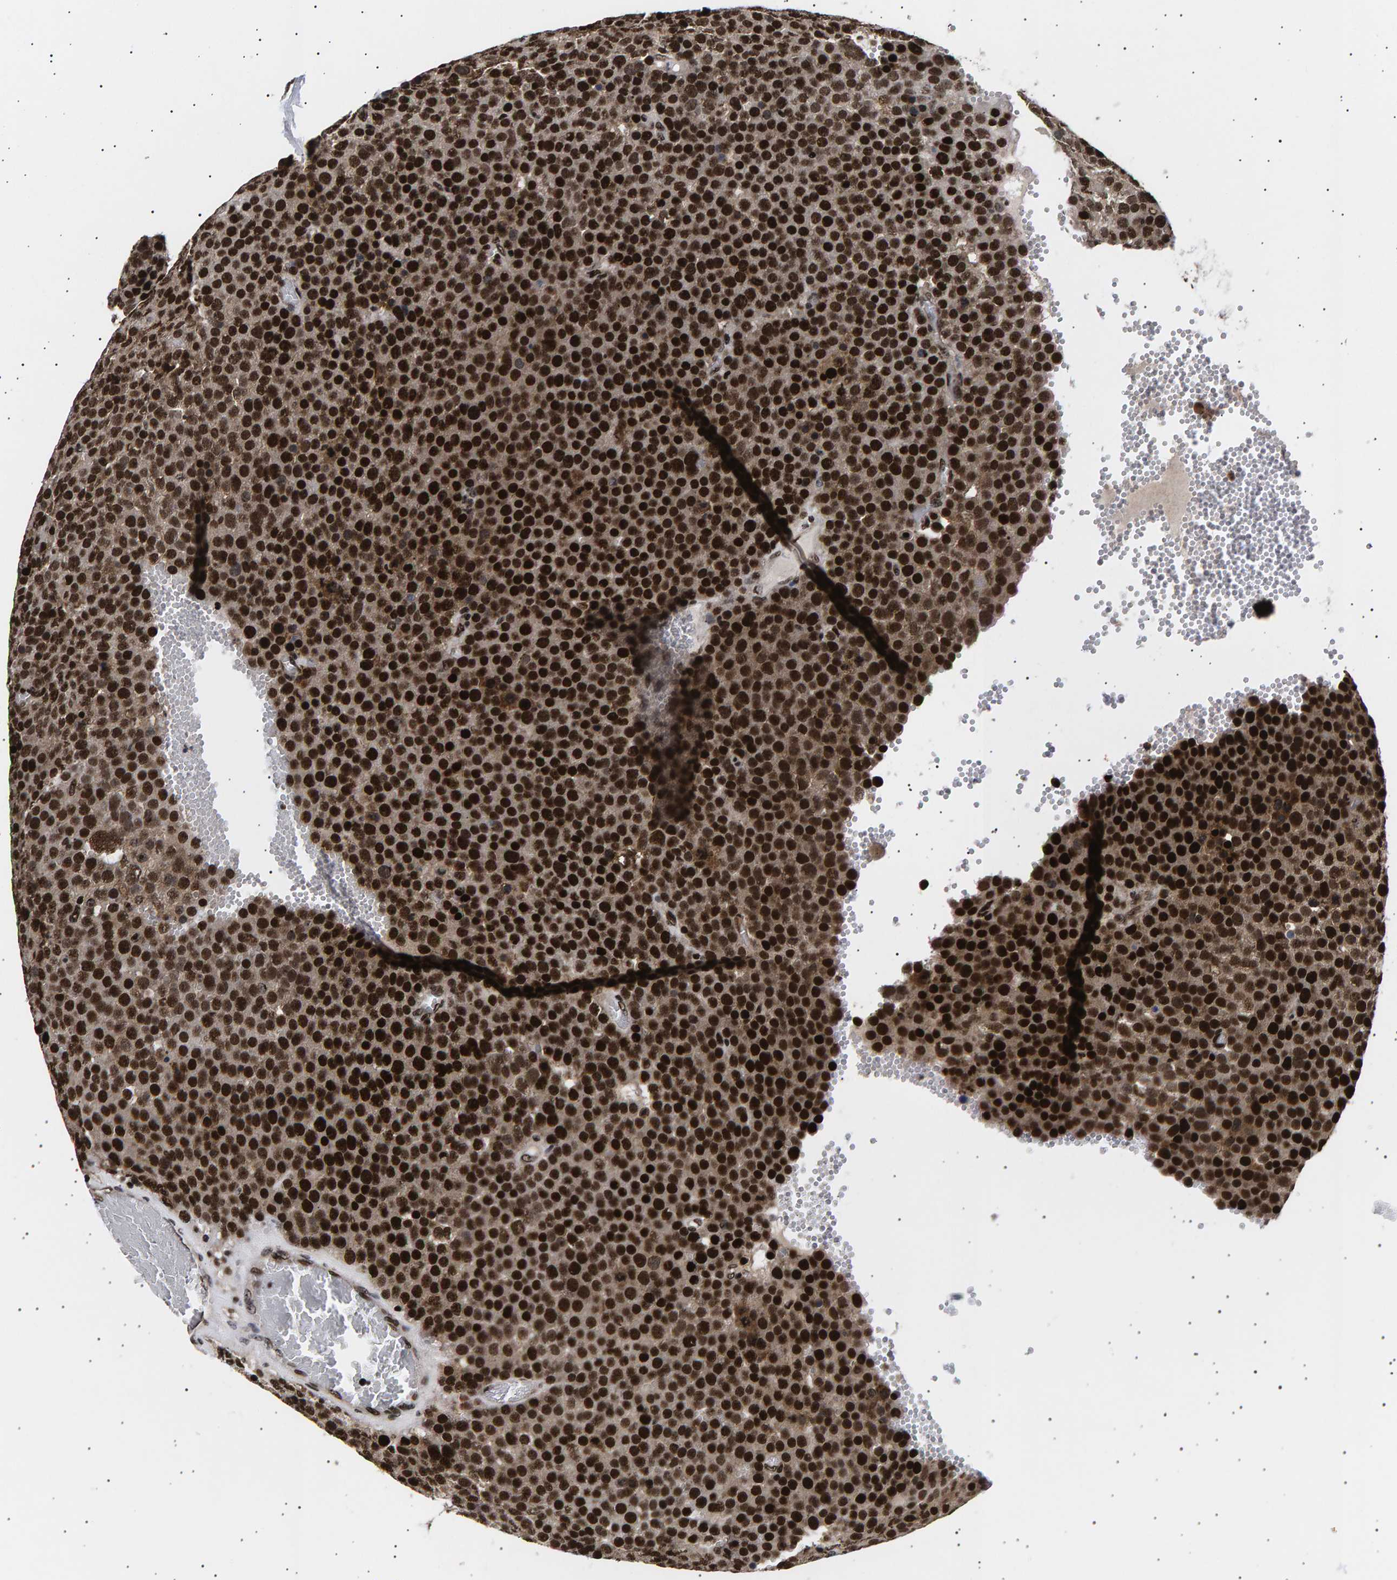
{"staining": {"intensity": "strong", "quantity": ">75%", "location": "nuclear"}, "tissue": "testis cancer", "cell_type": "Tumor cells", "image_type": "cancer", "snomed": [{"axis": "morphology", "description": "Normal tissue, NOS"}, {"axis": "morphology", "description": "Seminoma, NOS"}, {"axis": "topography", "description": "Testis"}], "caption": "A micrograph of human testis seminoma stained for a protein exhibits strong nuclear brown staining in tumor cells.", "gene": "ANKRD40", "patient": {"sex": "male", "age": 71}}